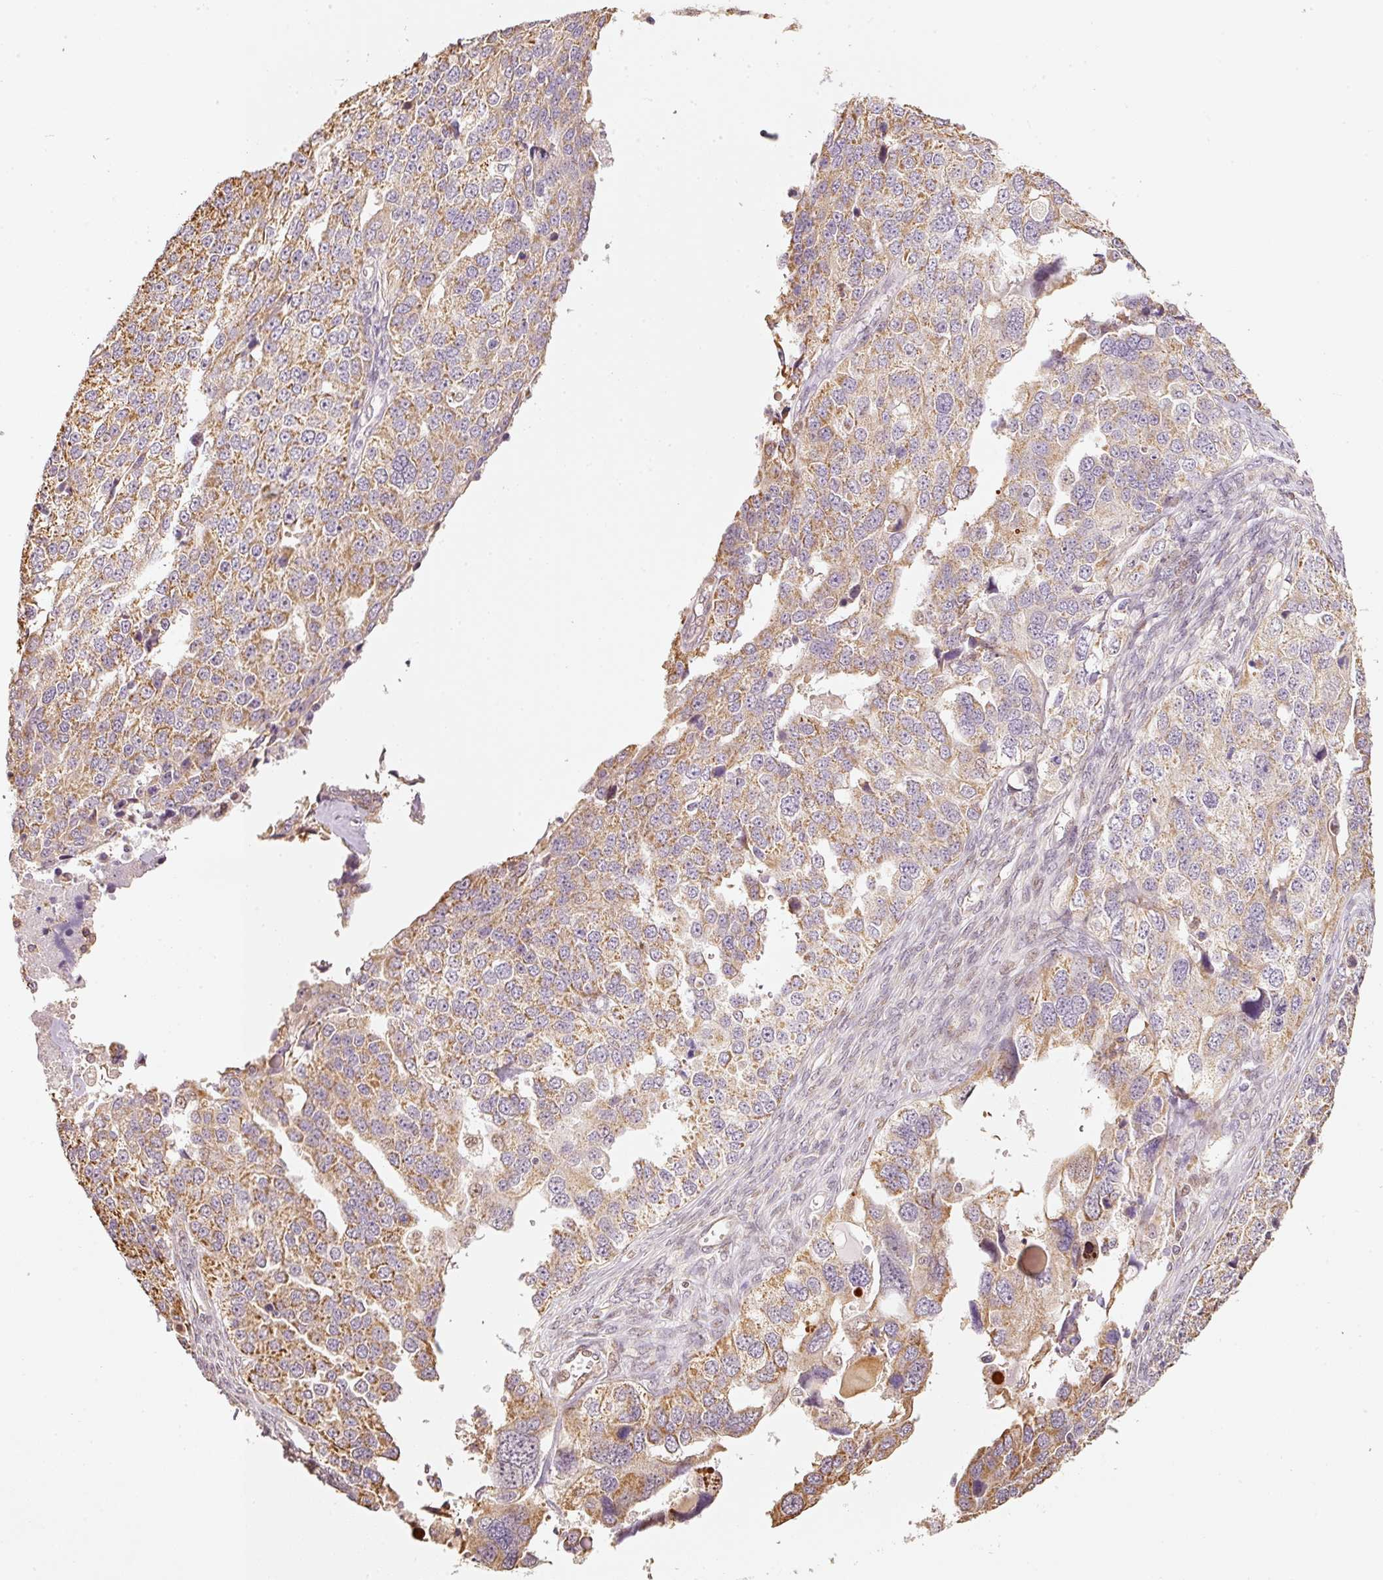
{"staining": {"intensity": "moderate", "quantity": "25%-75%", "location": "cytoplasmic/membranous"}, "tissue": "ovarian cancer", "cell_type": "Tumor cells", "image_type": "cancer", "snomed": [{"axis": "morphology", "description": "Cystadenocarcinoma, serous, NOS"}, {"axis": "topography", "description": "Ovary"}], "caption": "An image of ovarian serous cystadenocarcinoma stained for a protein displays moderate cytoplasmic/membranous brown staining in tumor cells.", "gene": "RAB35", "patient": {"sex": "female", "age": 76}}